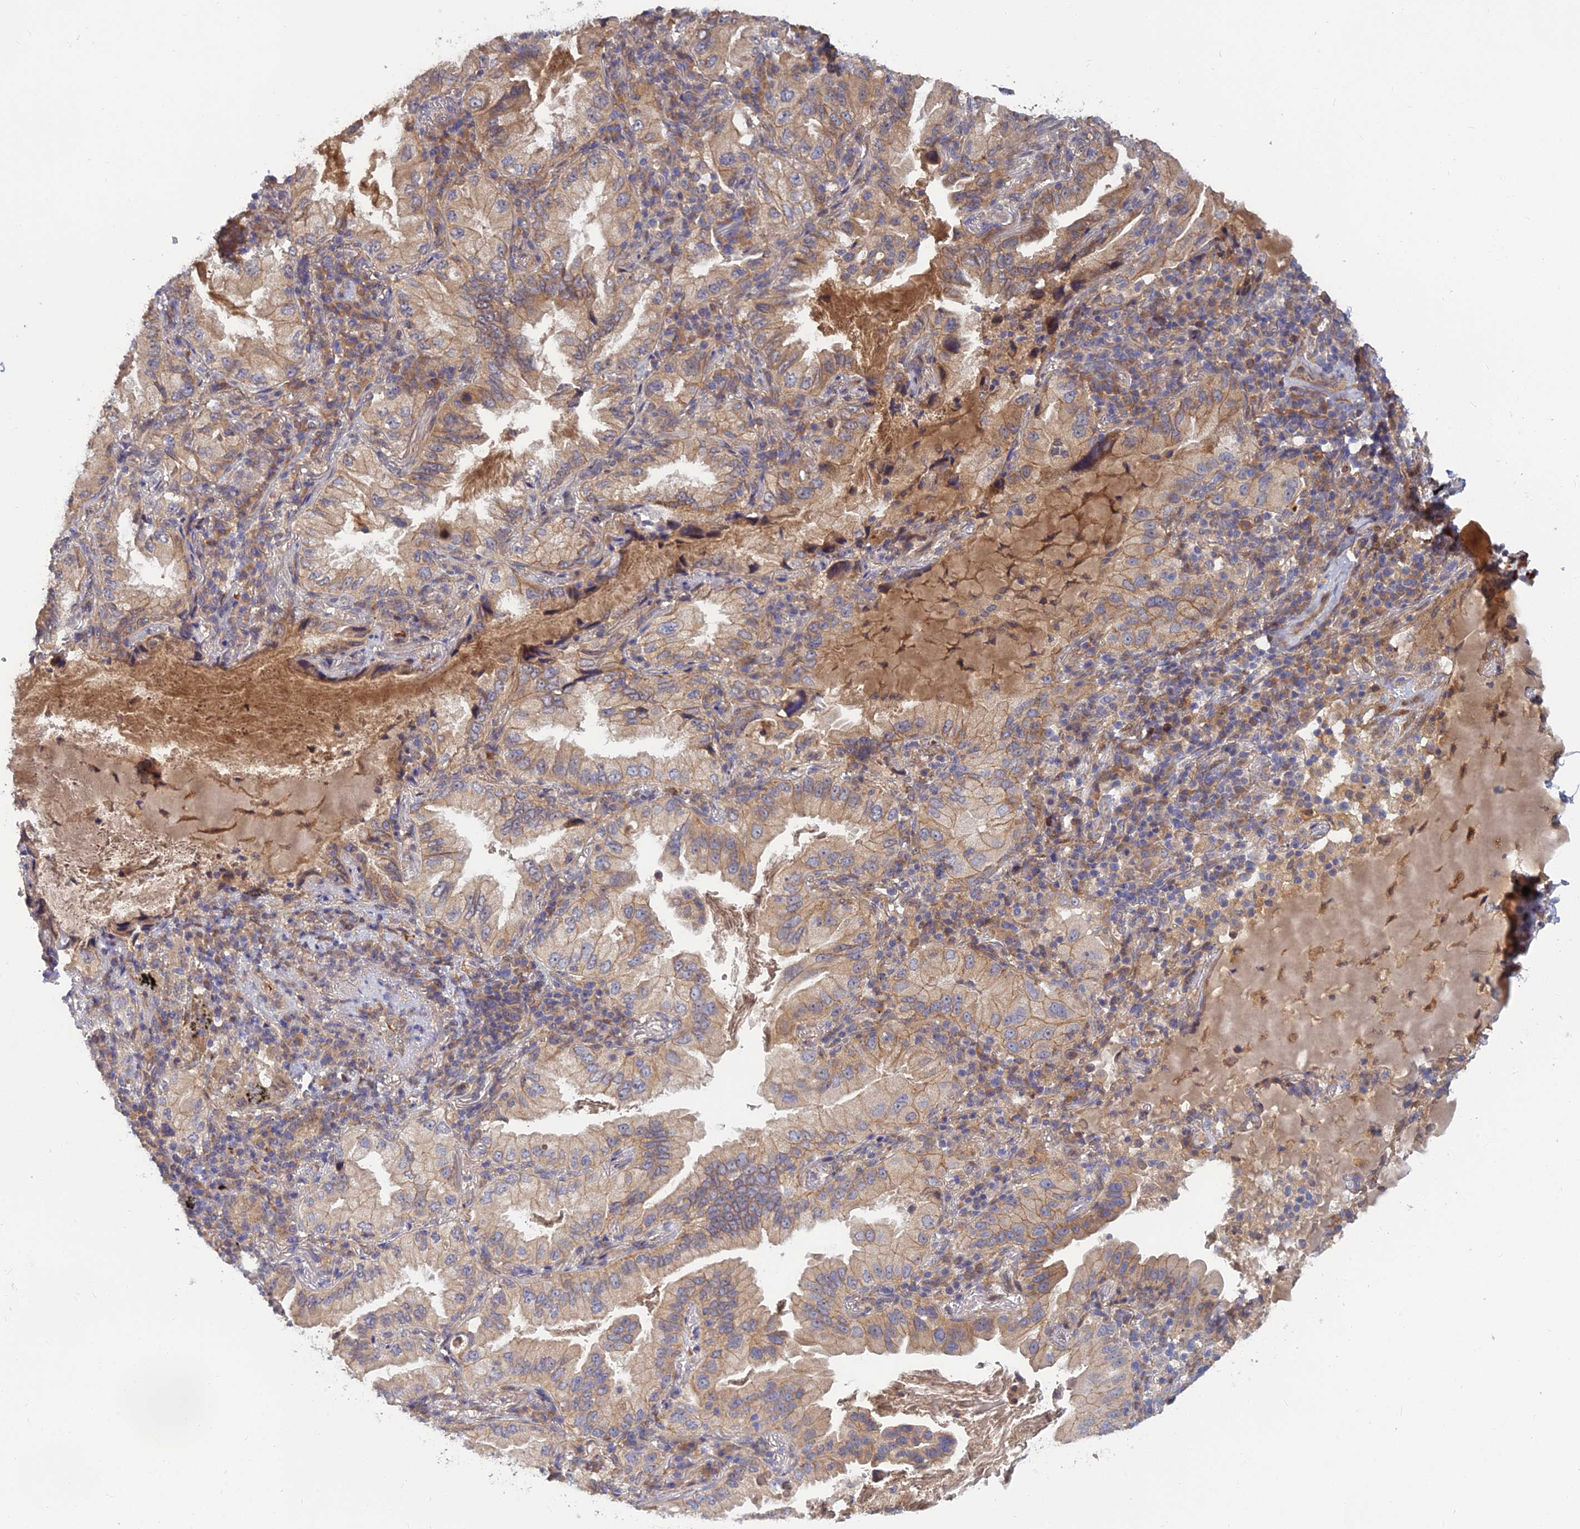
{"staining": {"intensity": "weak", "quantity": ">75%", "location": "cytoplasmic/membranous"}, "tissue": "lung cancer", "cell_type": "Tumor cells", "image_type": "cancer", "snomed": [{"axis": "morphology", "description": "Adenocarcinoma, NOS"}, {"axis": "topography", "description": "Lung"}], "caption": "IHC of human lung adenocarcinoma demonstrates low levels of weak cytoplasmic/membranous expression in approximately >75% of tumor cells. (DAB IHC, brown staining for protein, blue staining for nuclei).", "gene": "FAM151B", "patient": {"sex": "female", "age": 69}}